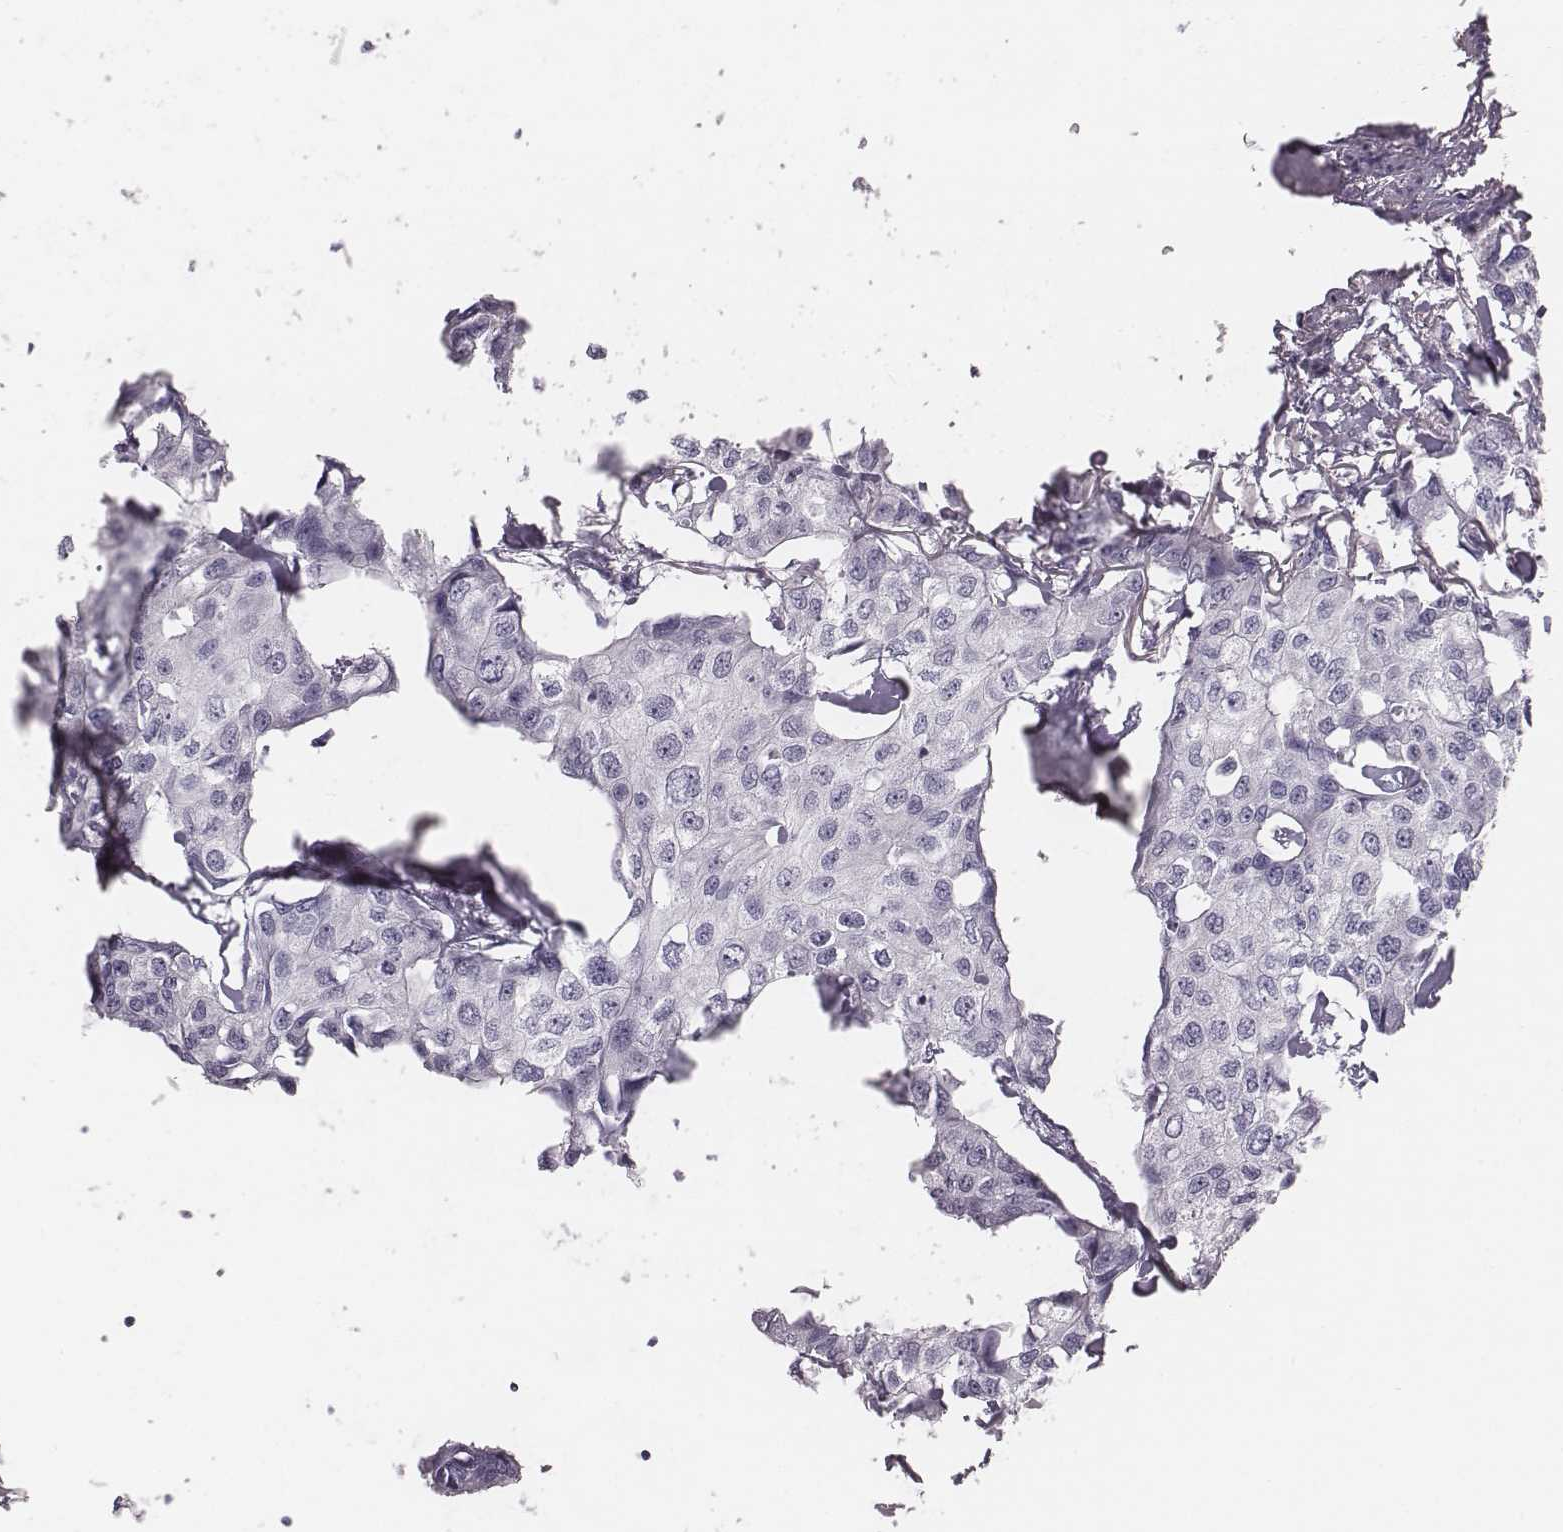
{"staining": {"intensity": "negative", "quantity": "none", "location": "none"}, "tissue": "breast cancer", "cell_type": "Tumor cells", "image_type": "cancer", "snomed": [{"axis": "morphology", "description": "Duct carcinoma"}, {"axis": "topography", "description": "Breast"}], "caption": "IHC of breast cancer shows no expression in tumor cells. (Stains: DAB (3,3'-diaminobenzidine) immunohistochemistry (IHC) with hematoxylin counter stain, Microscopy: brightfield microscopy at high magnification).", "gene": "CSH1", "patient": {"sex": "female", "age": 80}}